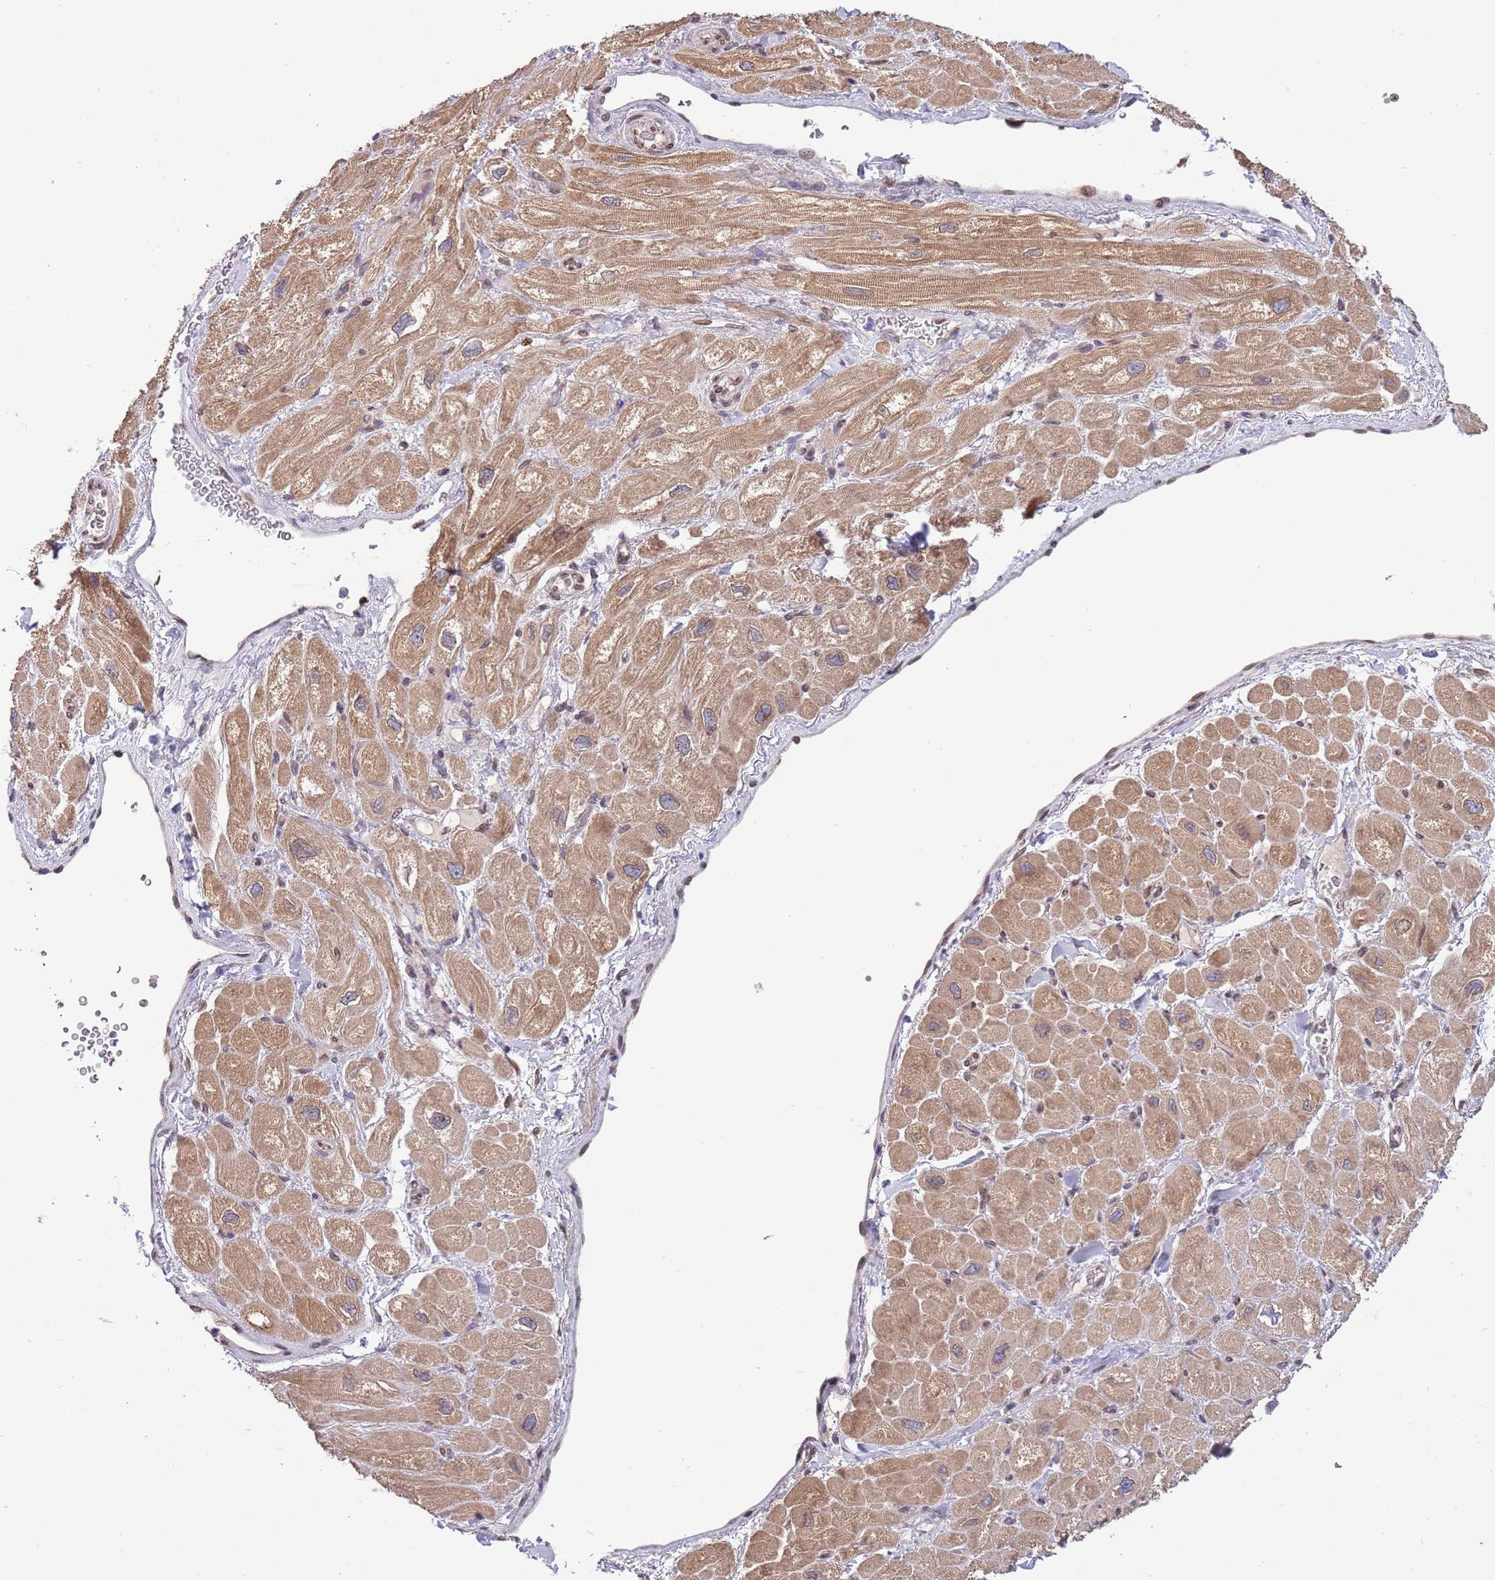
{"staining": {"intensity": "moderate", "quantity": ">75%", "location": "cytoplasmic/membranous,nuclear"}, "tissue": "heart muscle", "cell_type": "Cardiomyocytes", "image_type": "normal", "snomed": [{"axis": "morphology", "description": "Normal tissue, NOS"}, {"axis": "topography", "description": "Heart"}], "caption": "Brown immunohistochemical staining in benign human heart muscle reveals moderate cytoplasmic/membranous,nuclear positivity in about >75% of cardiomyocytes.", "gene": "ZNF665", "patient": {"sex": "male", "age": 65}}